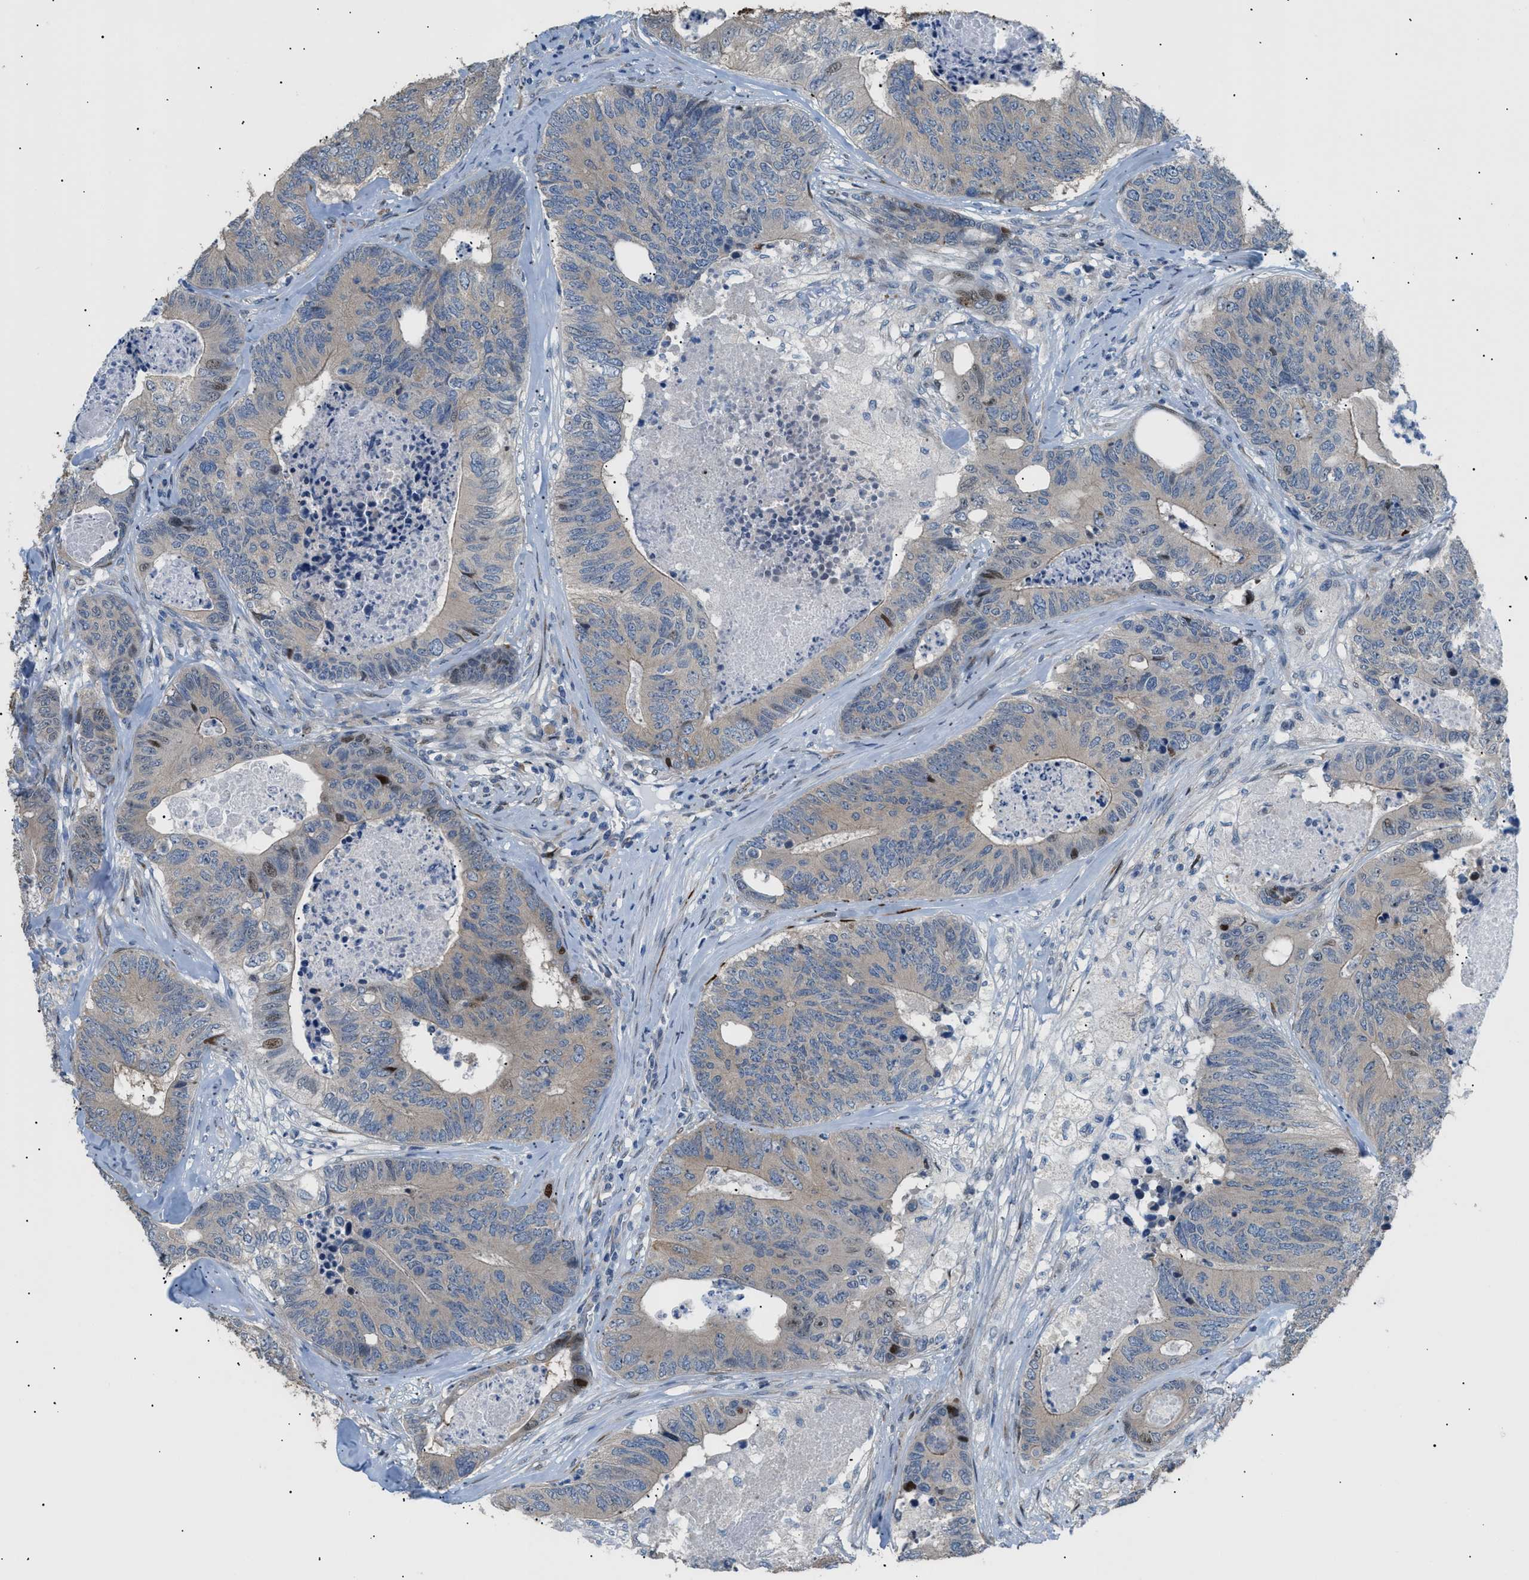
{"staining": {"intensity": "weak", "quantity": ">75%", "location": "cytoplasmic/membranous,nuclear"}, "tissue": "colorectal cancer", "cell_type": "Tumor cells", "image_type": "cancer", "snomed": [{"axis": "morphology", "description": "Adenocarcinoma, NOS"}, {"axis": "topography", "description": "Colon"}], "caption": "This photomicrograph displays IHC staining of human colorectal adenocarcinoma, with low weak cytoplasmic/membranous and nuclear expression in approximately >75% of tumor cells.", "gene": "ICA1", "patient": {"sex": "female", "age": 67}}